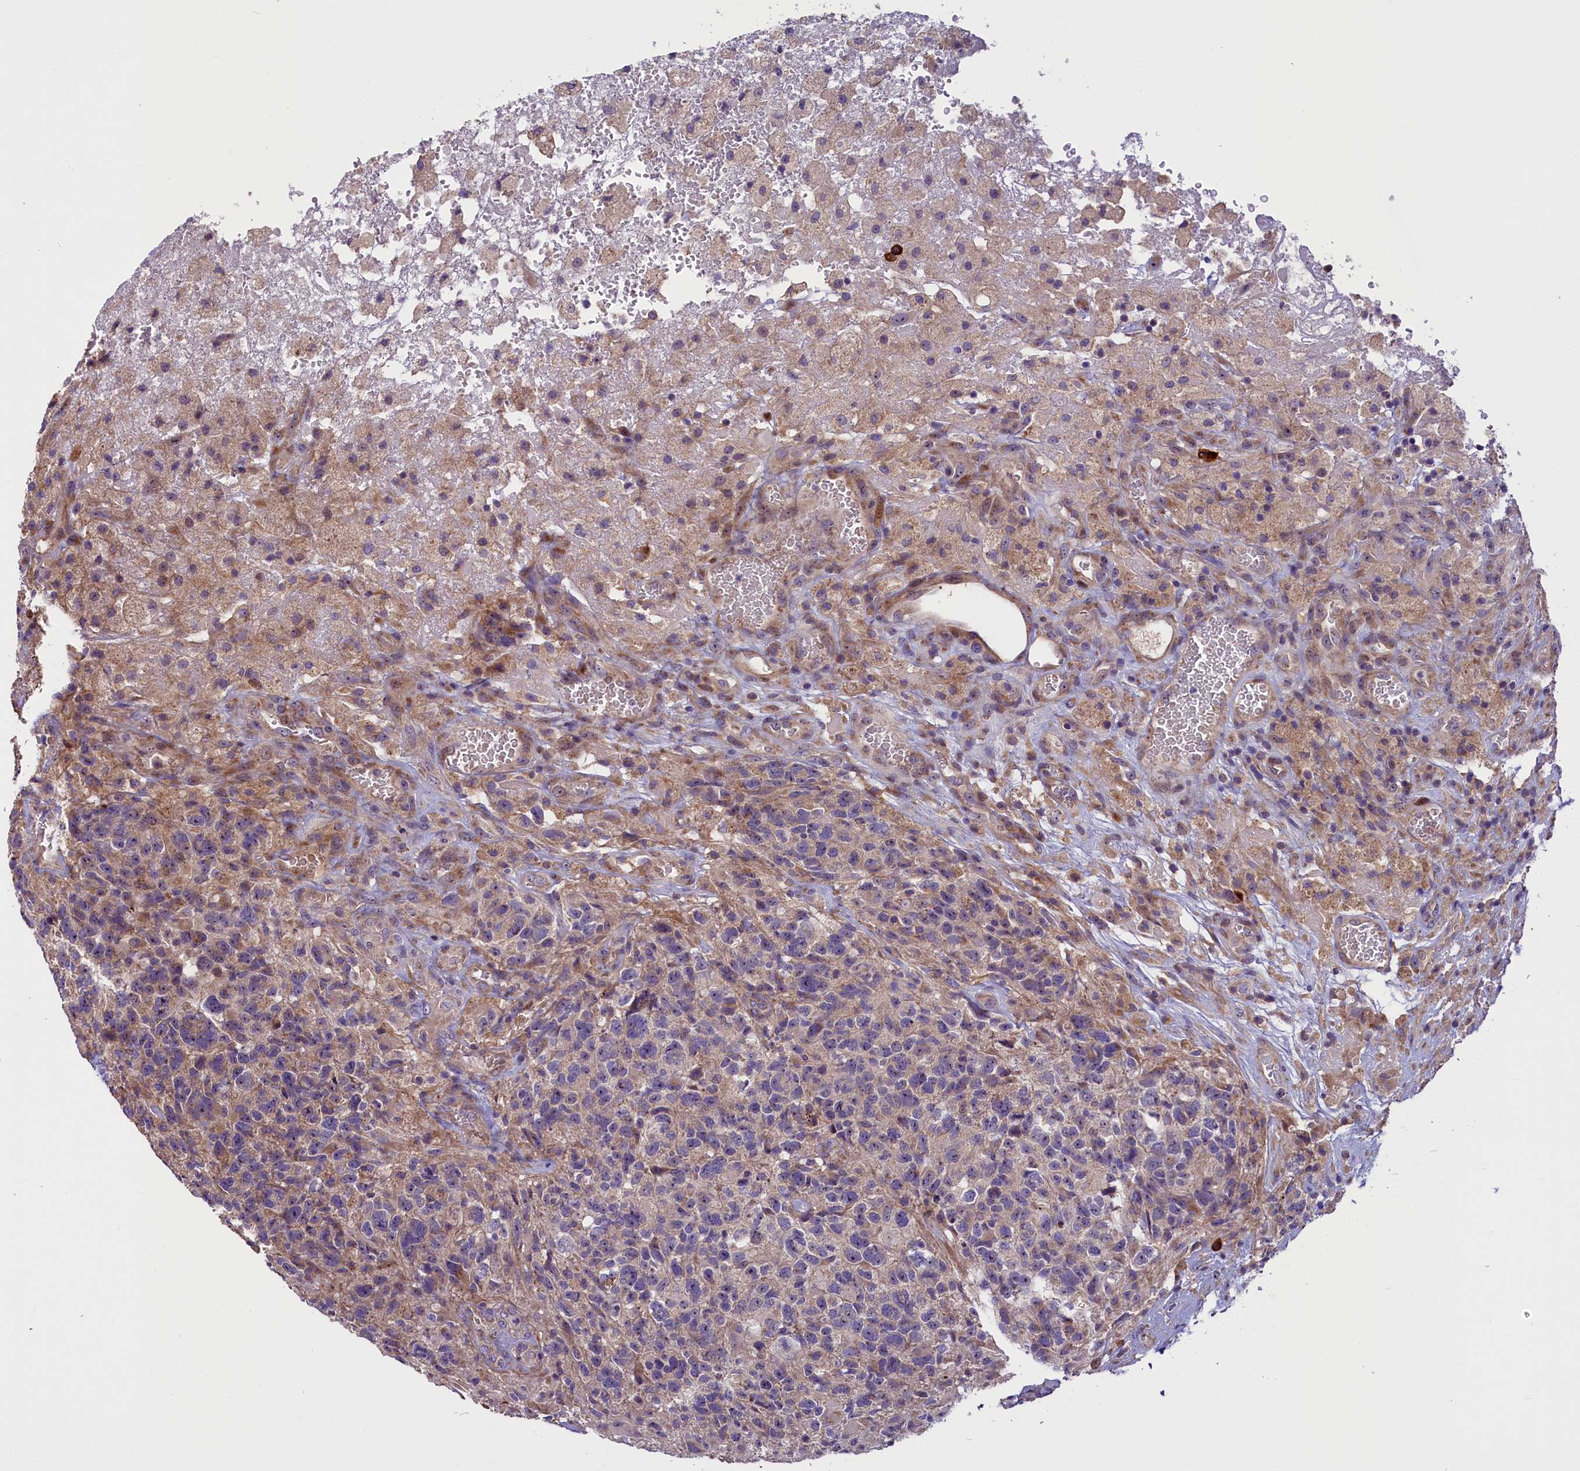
{"staining": {"intensity": "negative", "quantity": "none", "location": "none"}, "tissue": "glioma", "cell_type": "Tumor cells", "image_type": "cancer", "snomed": [{"axis": "morphology", "description": "Glioma, malignant, High grade"}, {"axis": "topography", "description": "Brain"}], "caption": "Tumor cells are negative for brown protein staining in glioma. Brightfield microscopy of IHC stained with DAB (brown) and hematoxylin (blue), captured at high magnification.", "gene": "FRY", "patient": {"sex": "male", "age": 69}}